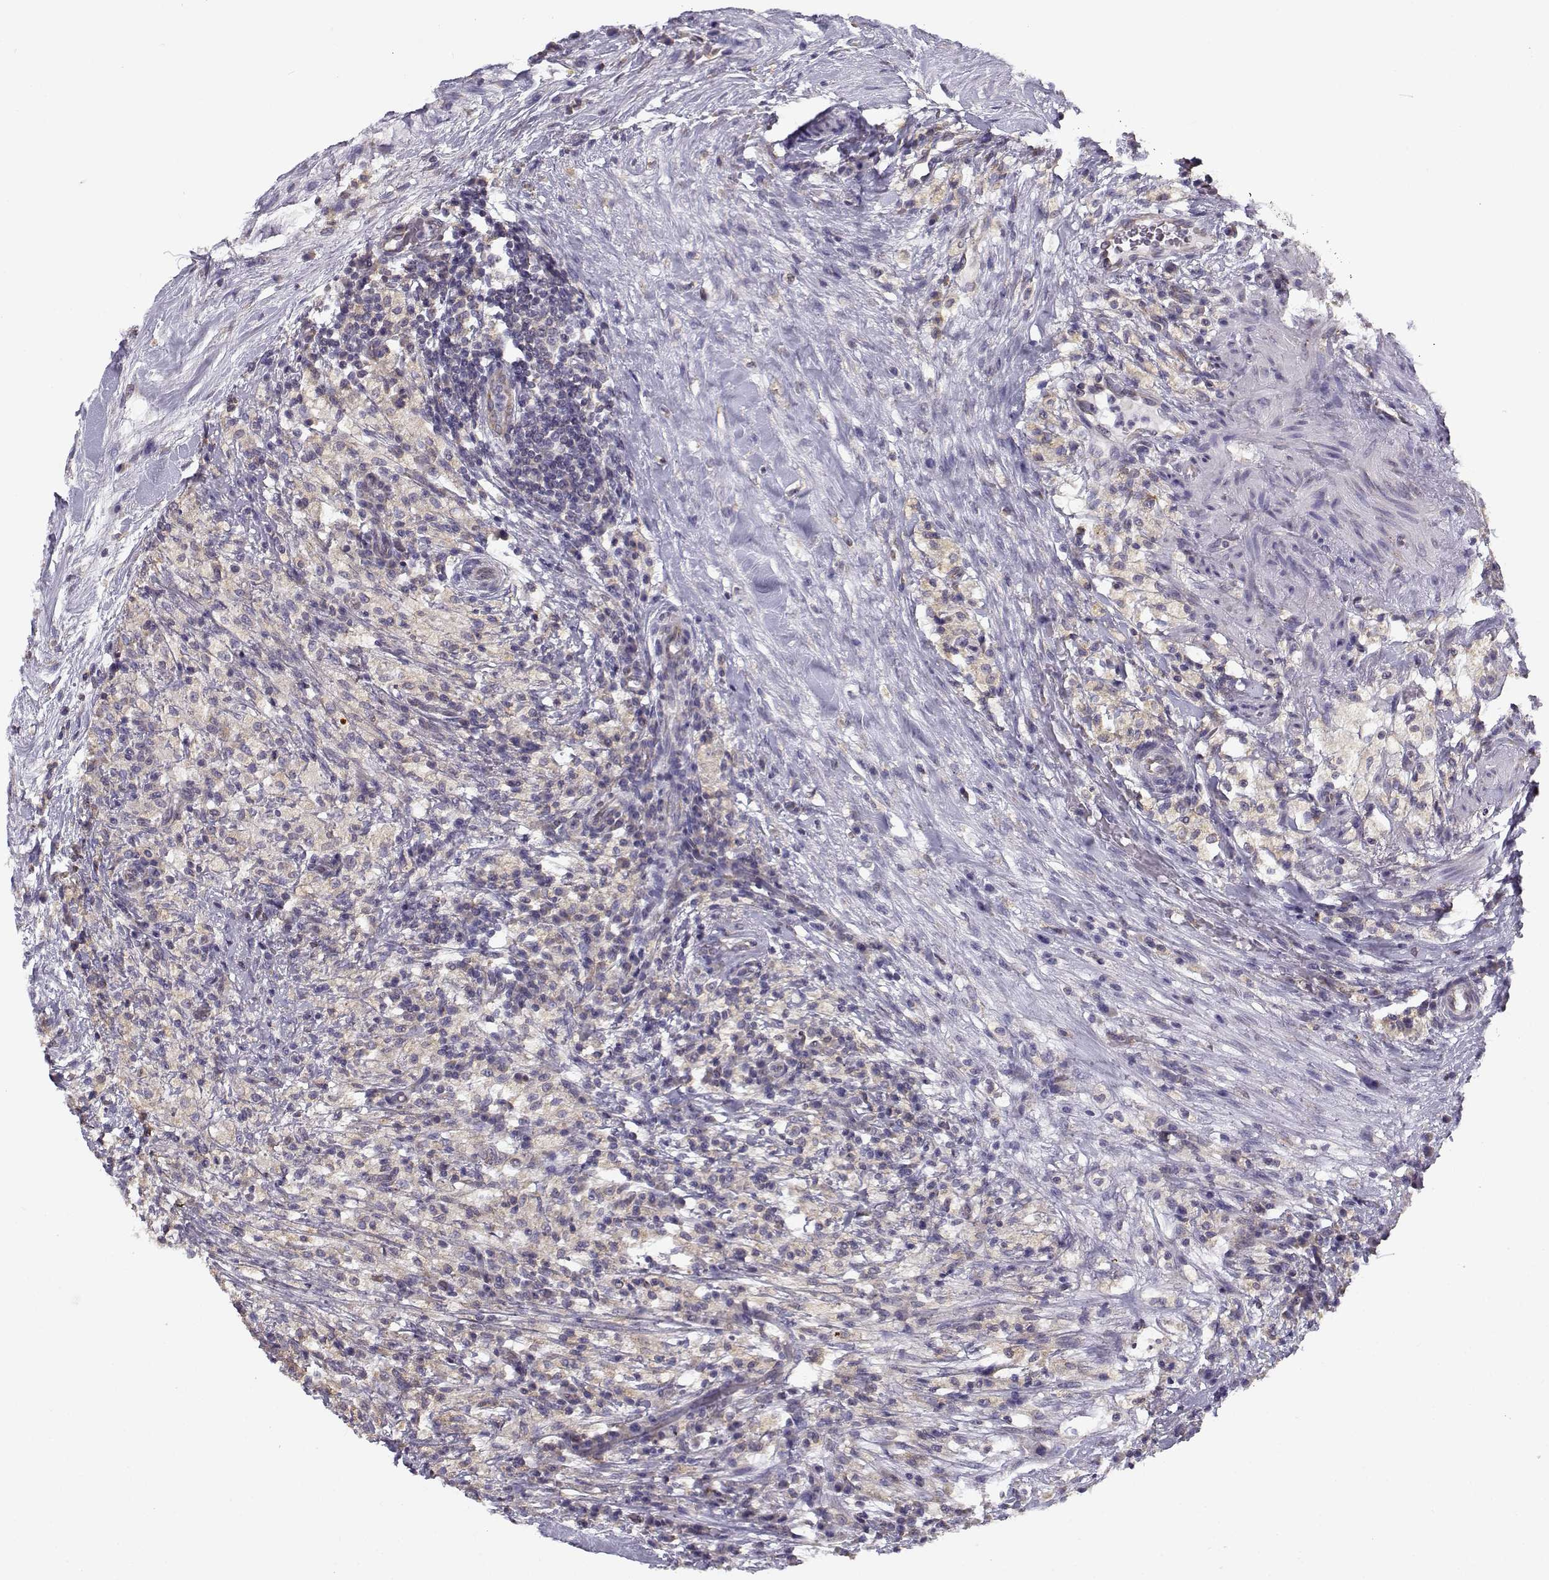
{"staining": {"intensity": "weak", "quantity": ">75%", "location": "cytoplasmic/membranous"}, "tissue": "testis cancer", "cell_type": "Tumor cells", "image_type": "cancer", "snomed": [{"axis": "morphology", "description": "Necrosis, NOS"}, {"axis": "morphology", "description": "Carcinoma, Embryonal, NOS"}, {"axis": "topography", "description": "Testis"}], "caption": "Immunohistochemical staining of human embryonal carcinoma (testis) displays low levels of weak cytoplasmic/membranous staining in about >75% of tumor cells.", "gene": "BEND6", "patient": {"sex": "male", "age": 19}}